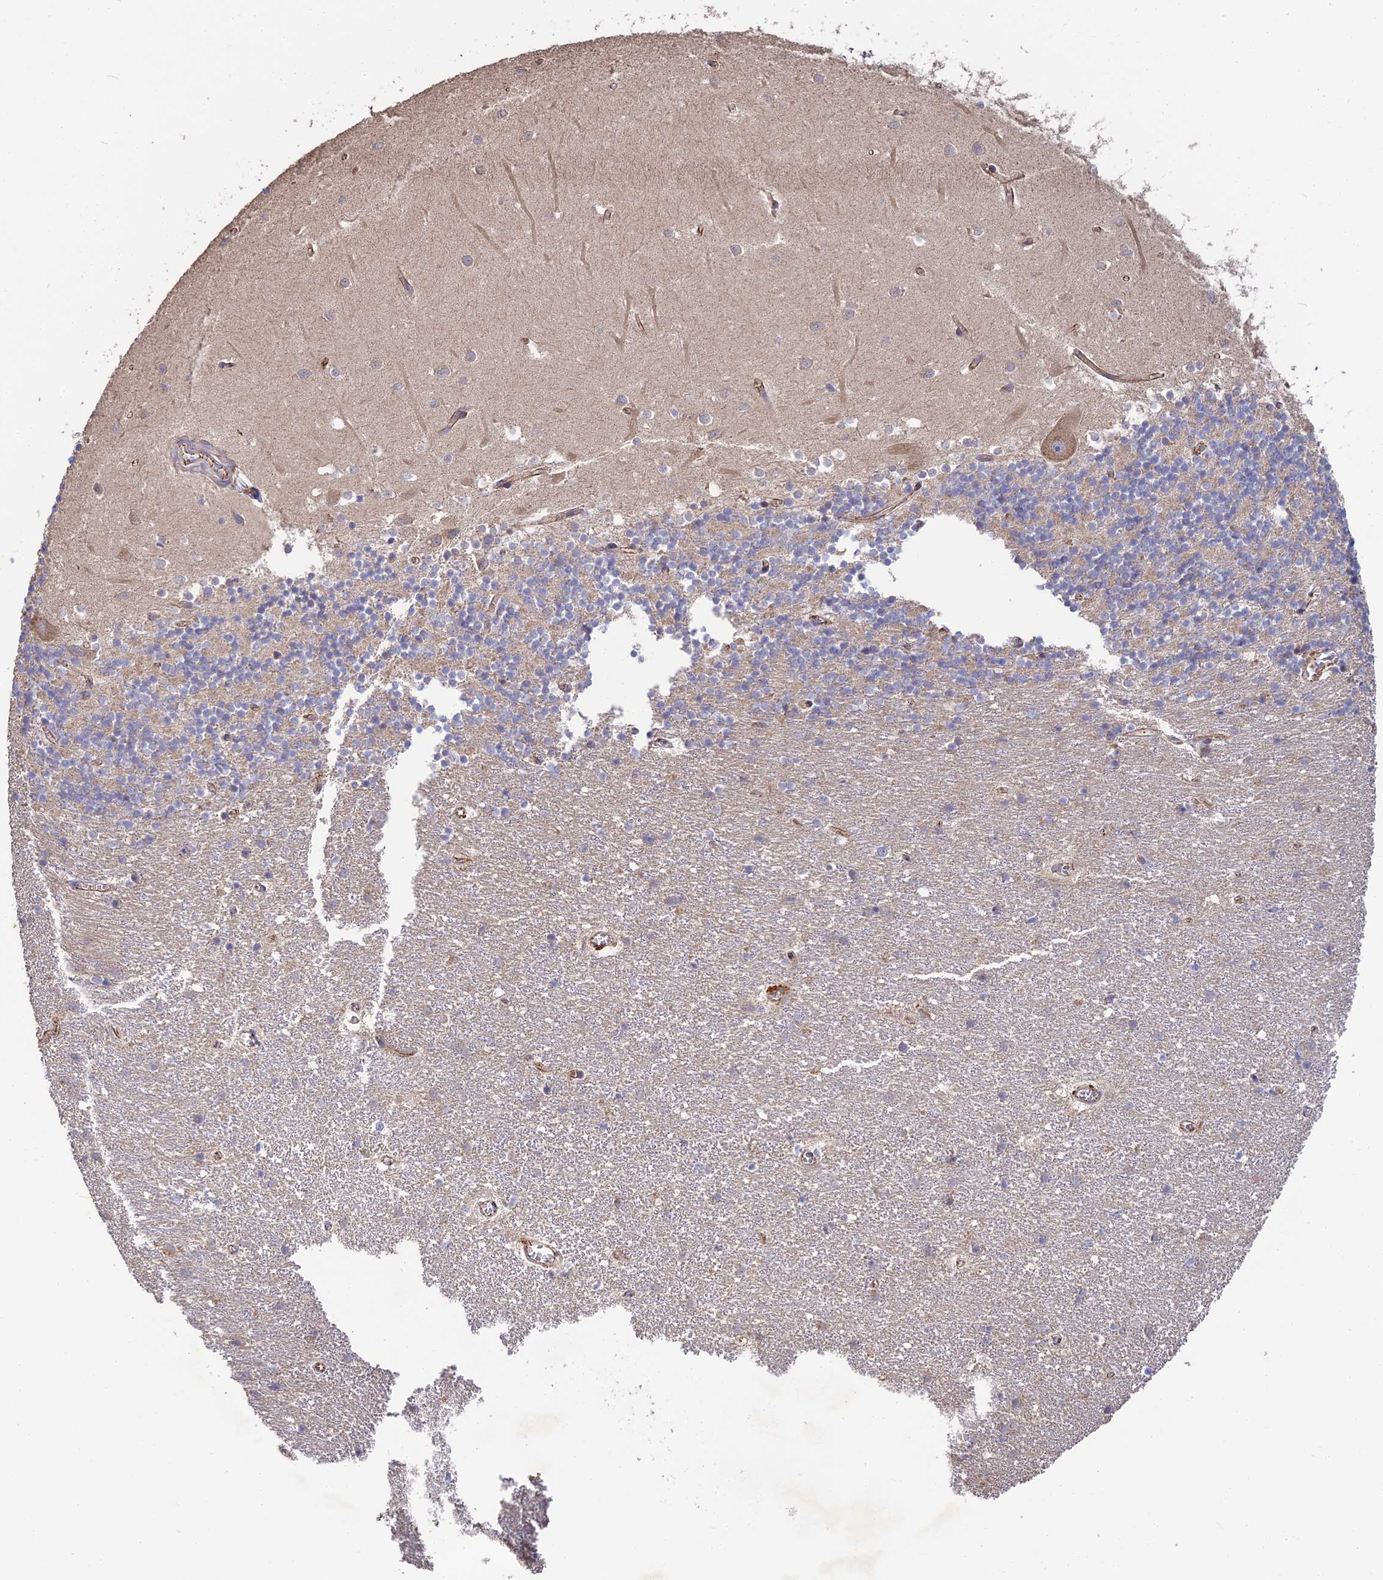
{"staining": {"intensity": "weak", "quantity": "25%-75%", "location": "cytoplasmic/membranous"}, "tissue": "cerebellum", "cell_type": "Cells in granular layer", "image_type": "normal", "snomed": [{"axis": "morphology", "description": "Normal tissue, NOS"}, {"axis": "topography", "description": "Cerebellum"}], "caption": "An immunohistochemistry (IHC) histopathology image of benign tissue is shown. Protein staining in brown highlights weak cytoplasmic/membranous positivity in cerebellum within cells in granular layer. (DAB IHC with brightfield microscopy, high magnification).", "gene": "ARHGAP40", "patient": {"sex": "male", "age": 54}}